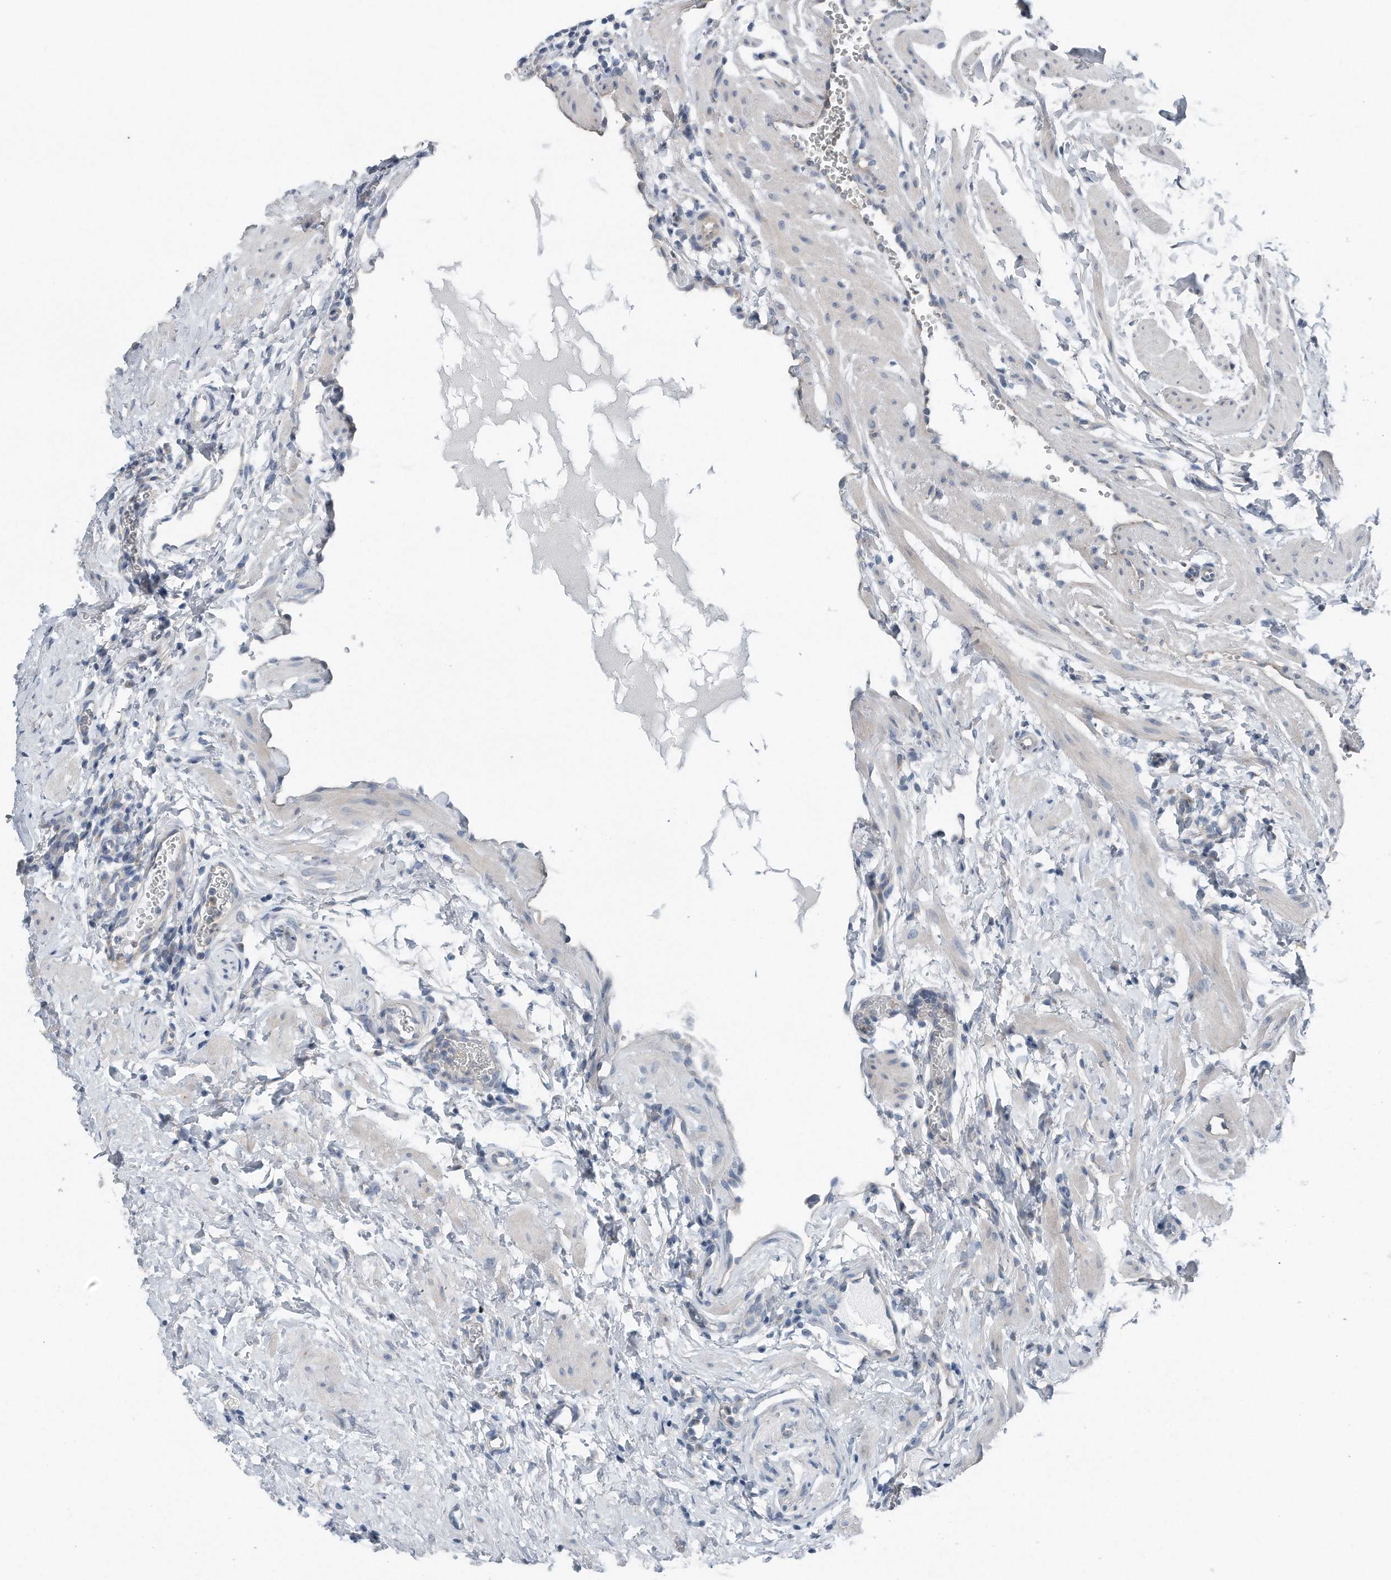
{"staining": {"intensity": "moderate", "quantity": ">75%", "location": "cytoplasmic/membranous"}, "tissue": "ovary", "cell_type": "Follicle cells", "image_type": "normal", "snomed": [{"axis": "morphology", "description": "Normal tissue, NOS"}, {"axis": "morphology", "description": "Cyst, NOS"}, {"axis": "topography", "description": "Ovary"}], "caption": "The photomicrograph displays immunohistochemical staining of normal ovary. There is moderate cytoplasmic/membranous positivity is identified in approximately >75% of follicle cells. Immunohistochemistry stains the protein in brown and the nuclei are stained blue.", "gene": "YRDC", "patient": {"sex": "female", "age": 33}}